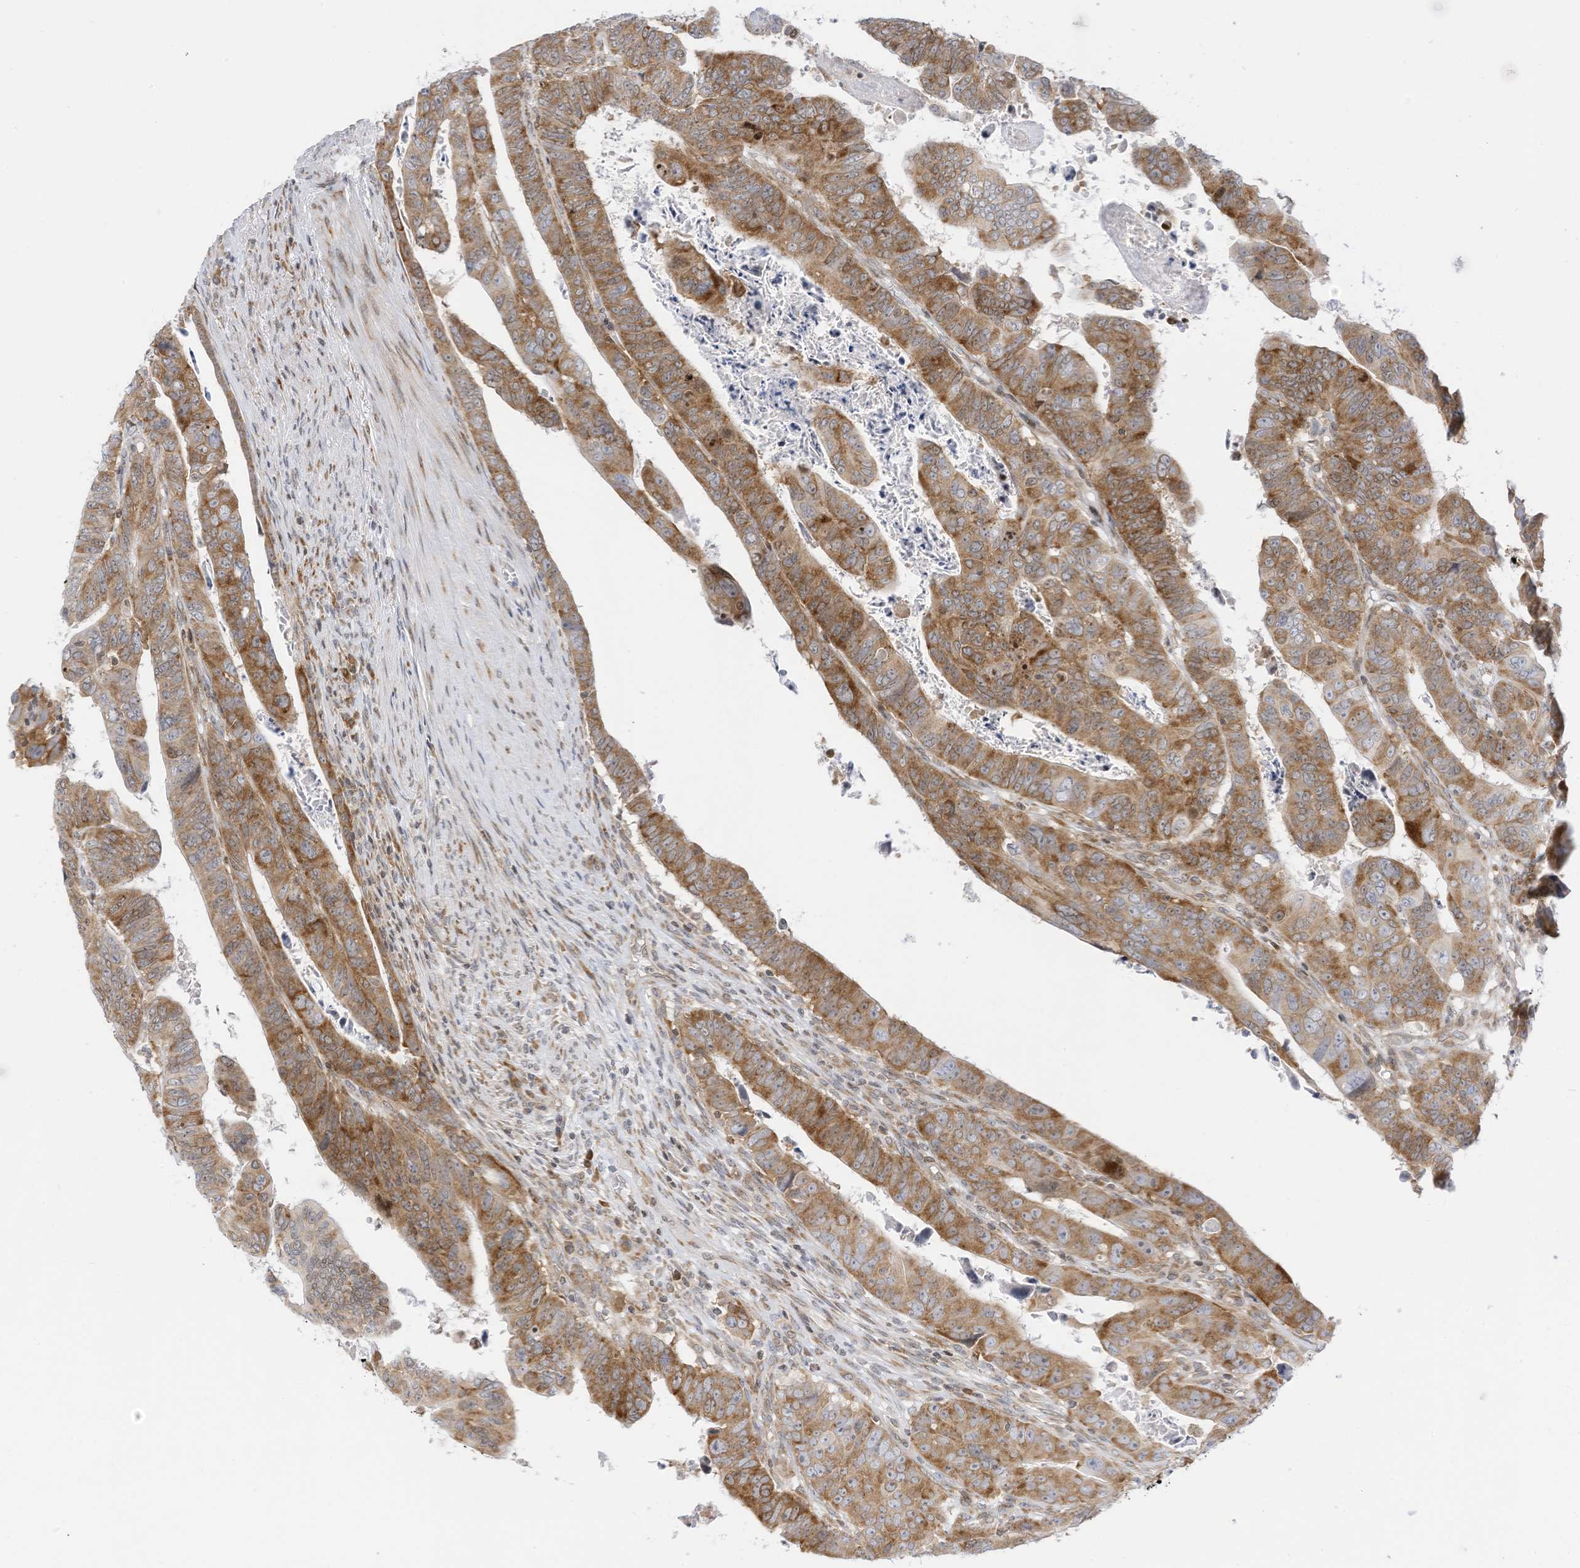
{"staining": {"intensity": "moderate", "quantity": ">75%", "location": "cytoplasmic/membranous"}, "tissue": "colorectal cancer", "cell_type": "Tumor cells", "image_type": "cancer", "snomed": [{"axis": "morphology", "description": "Normal tissue, NOS"}, {"axis": "morphology", "description": "Adenocarcinoma, NOS"}, {"axis": "topography", "description": "Rectum"}], "caption": "A medium amount of moderate cytoplasmic/membranous positivity is appreciated in about >75% of tumor cells in colorectal cancer (adenocarcinoma) tissue.", "gene": "EDF1", "patient": {"sex": "female", "age": 65}}